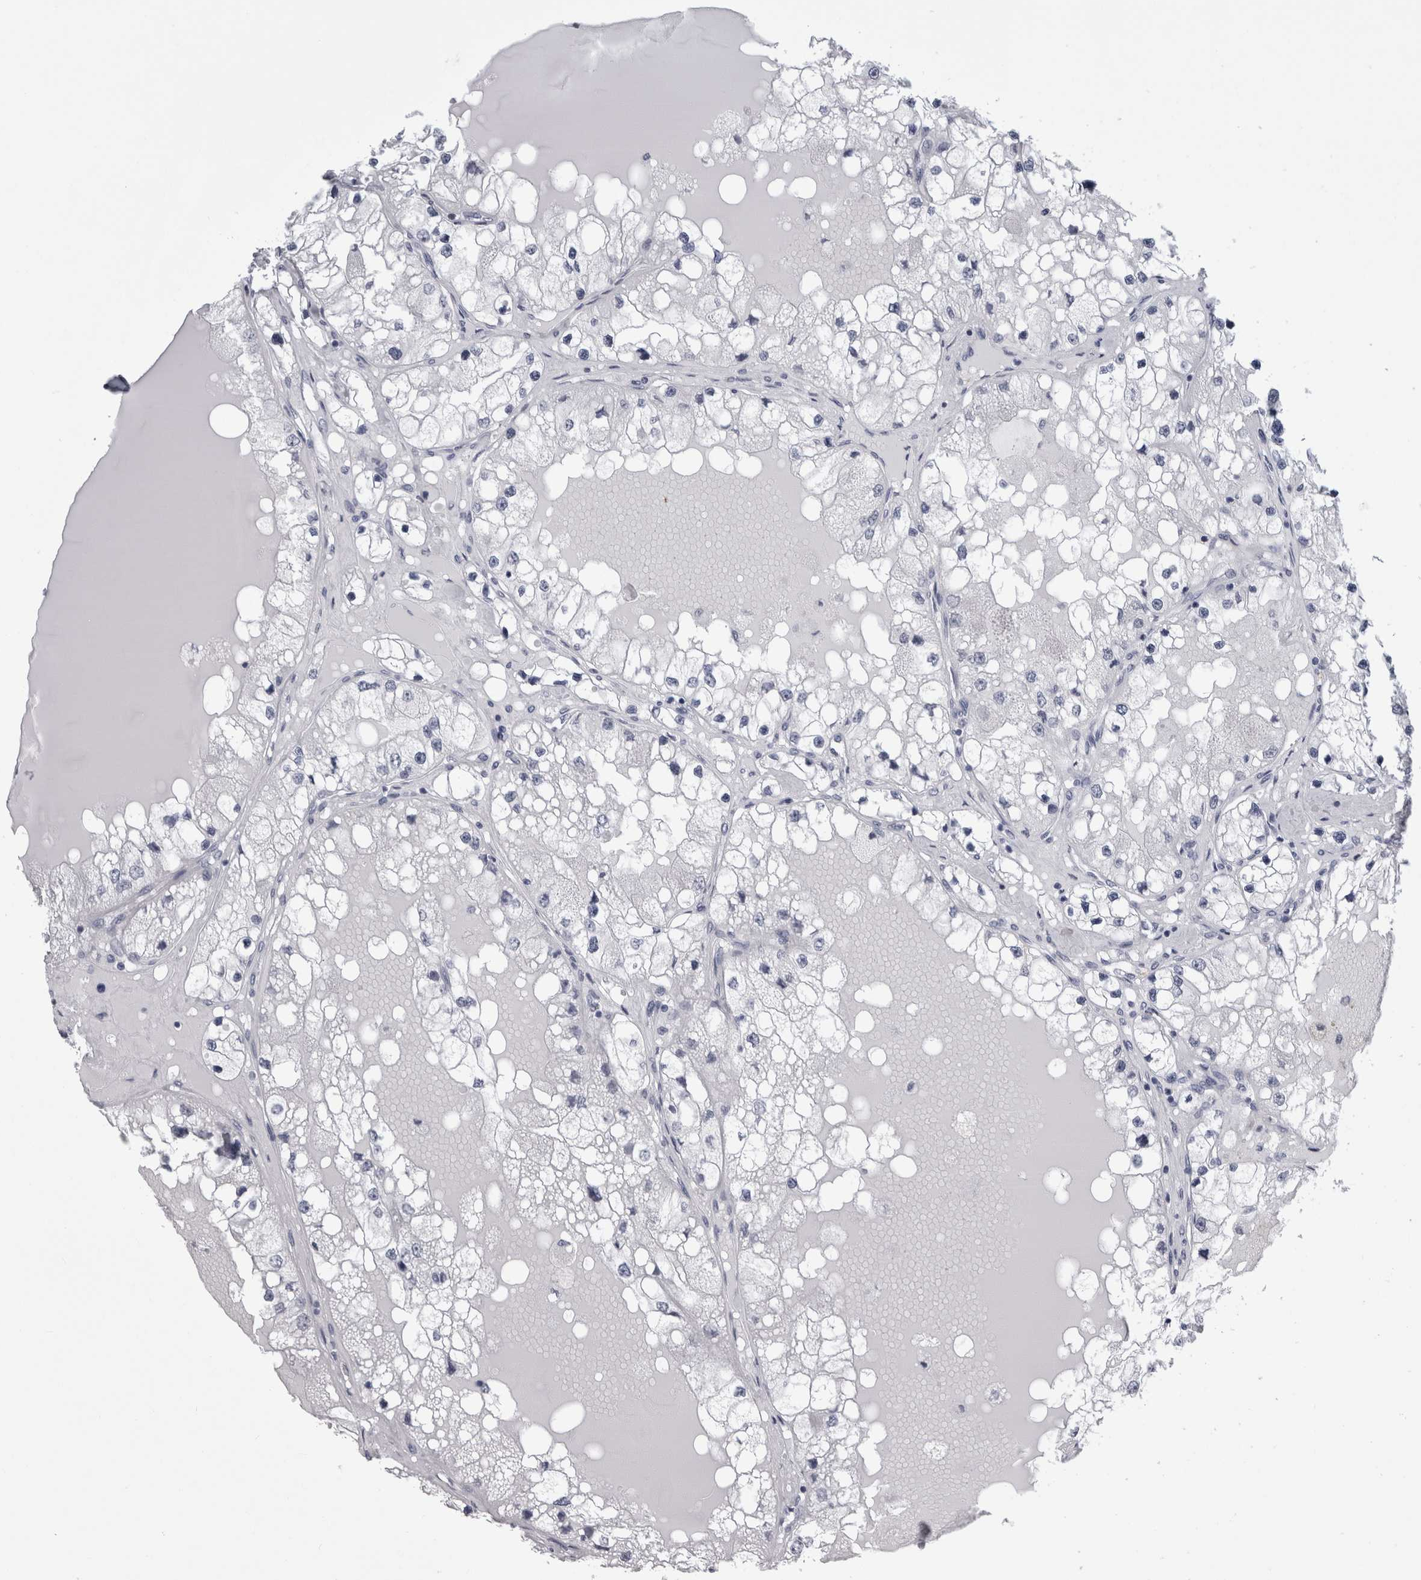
{"staining": {"intensity": "negative", "quantity": "none", "location": "none"}, "tissue": "renal cancer", "cell_type": "Tumor cells", "image_type": "cancer", "snomed": [{"axis": "morphology", "description": "Adenocarcinoma, NOS"}, {"axis": "topography", "description": "Kidney"}], "caption": "This is a image of IHC staining of adenocarcinoma (renal), which shows no expression in tumor cells.", "gene": "ALDH8A1", "patient": {"sex": "male", "age": 68}}